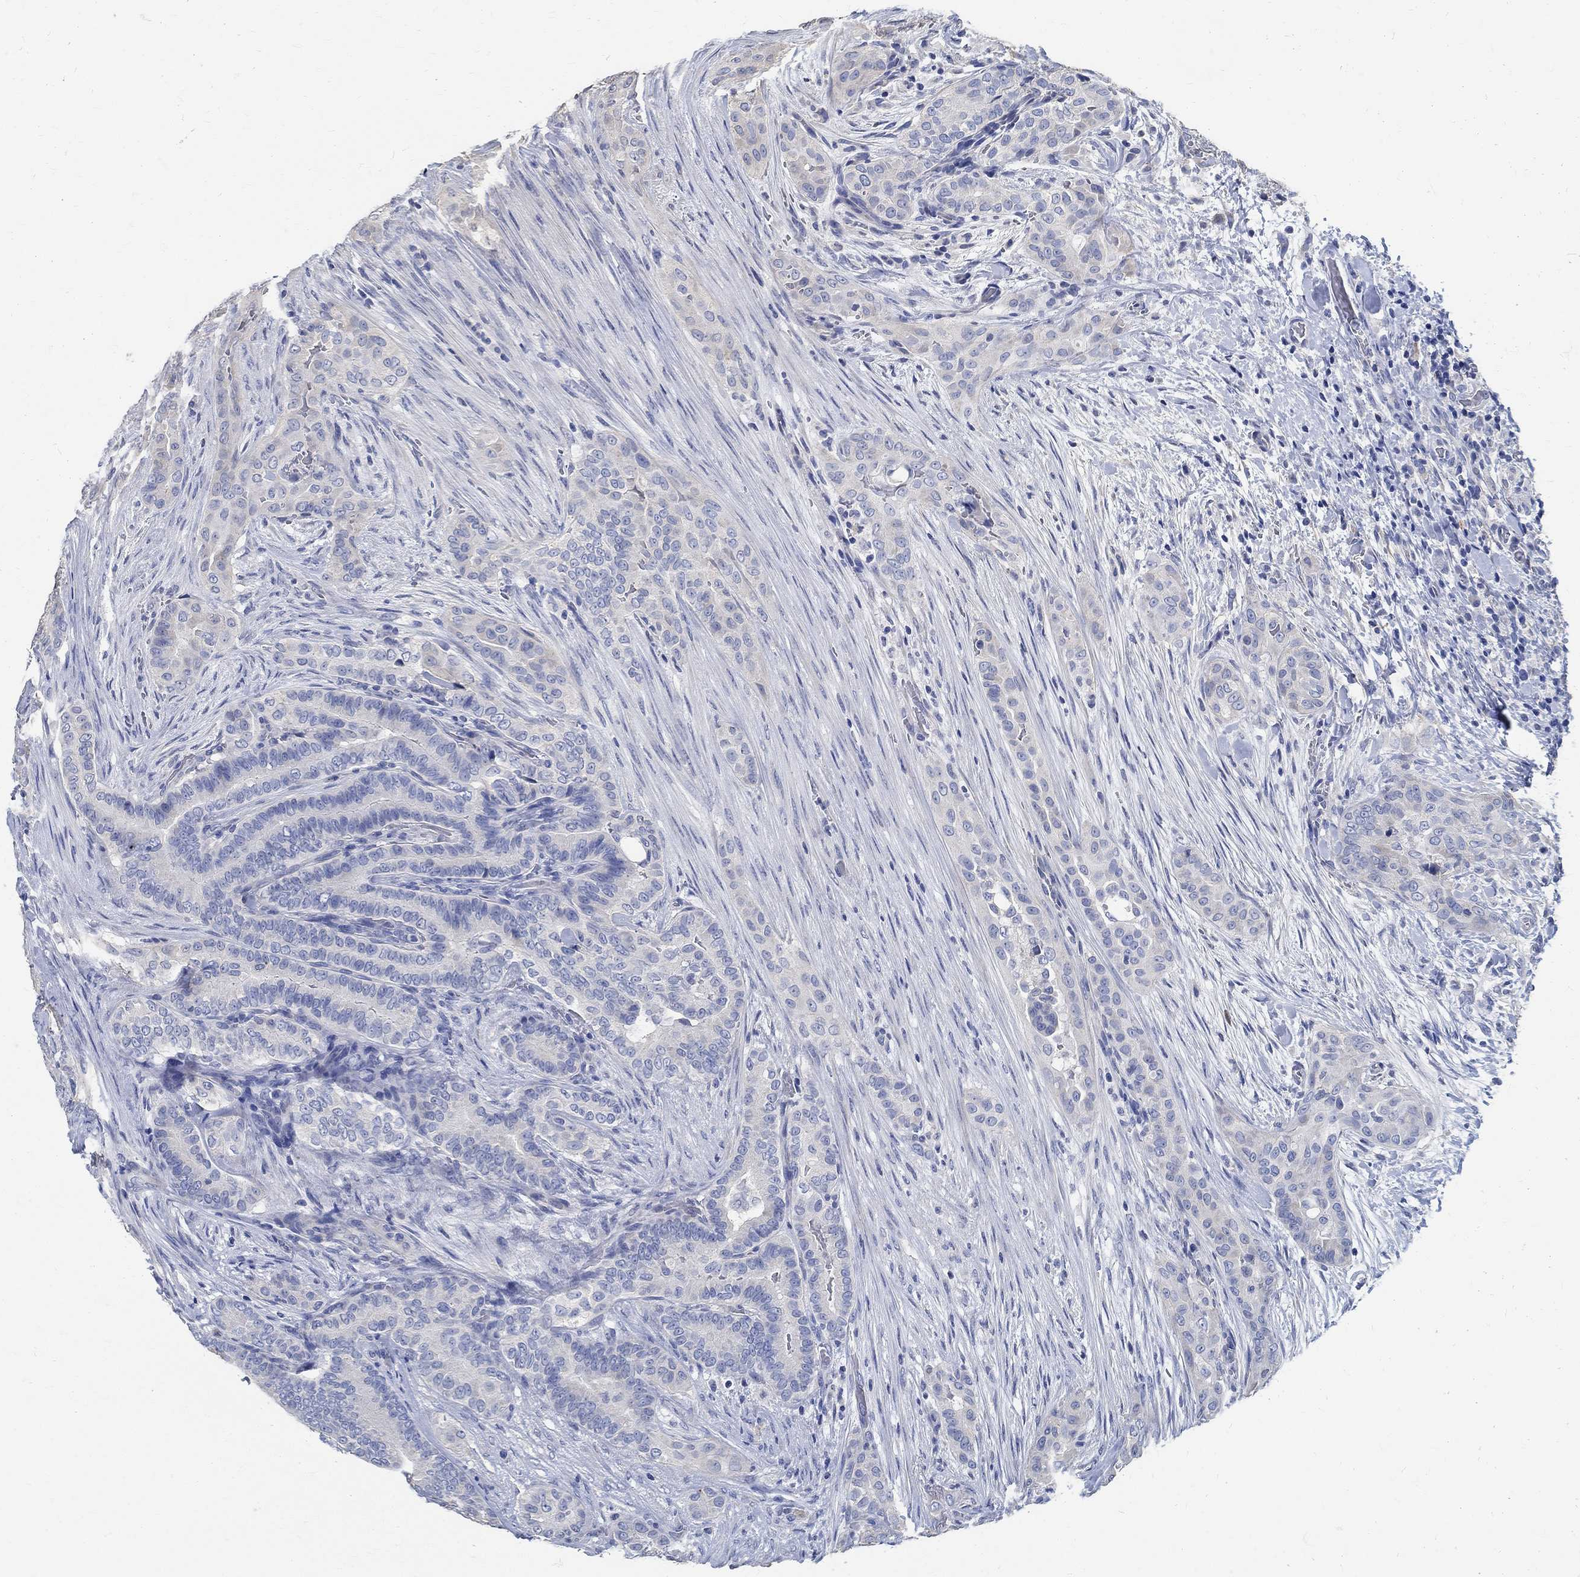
{"staining": {"intensity": "negative", "quantity": "none", "location": "none"}, "tissue": "thyroid cancer", "cell_type": "Tumor cells", "image_type": "cancer", "snomed": [{"axis": "morphology", "description": "Papillary adenocarcinoma, NOS"}, {"axis": "topography", "description": "Thyroid gland"}], "caption": "This is a histopathology image of immunohistochemistry staining of papillary adenocarcinoma (thyroid), which shows no positivity in tumor cells.", "gene": "PRX", "patient": {"sex": "male", "age": 61}}